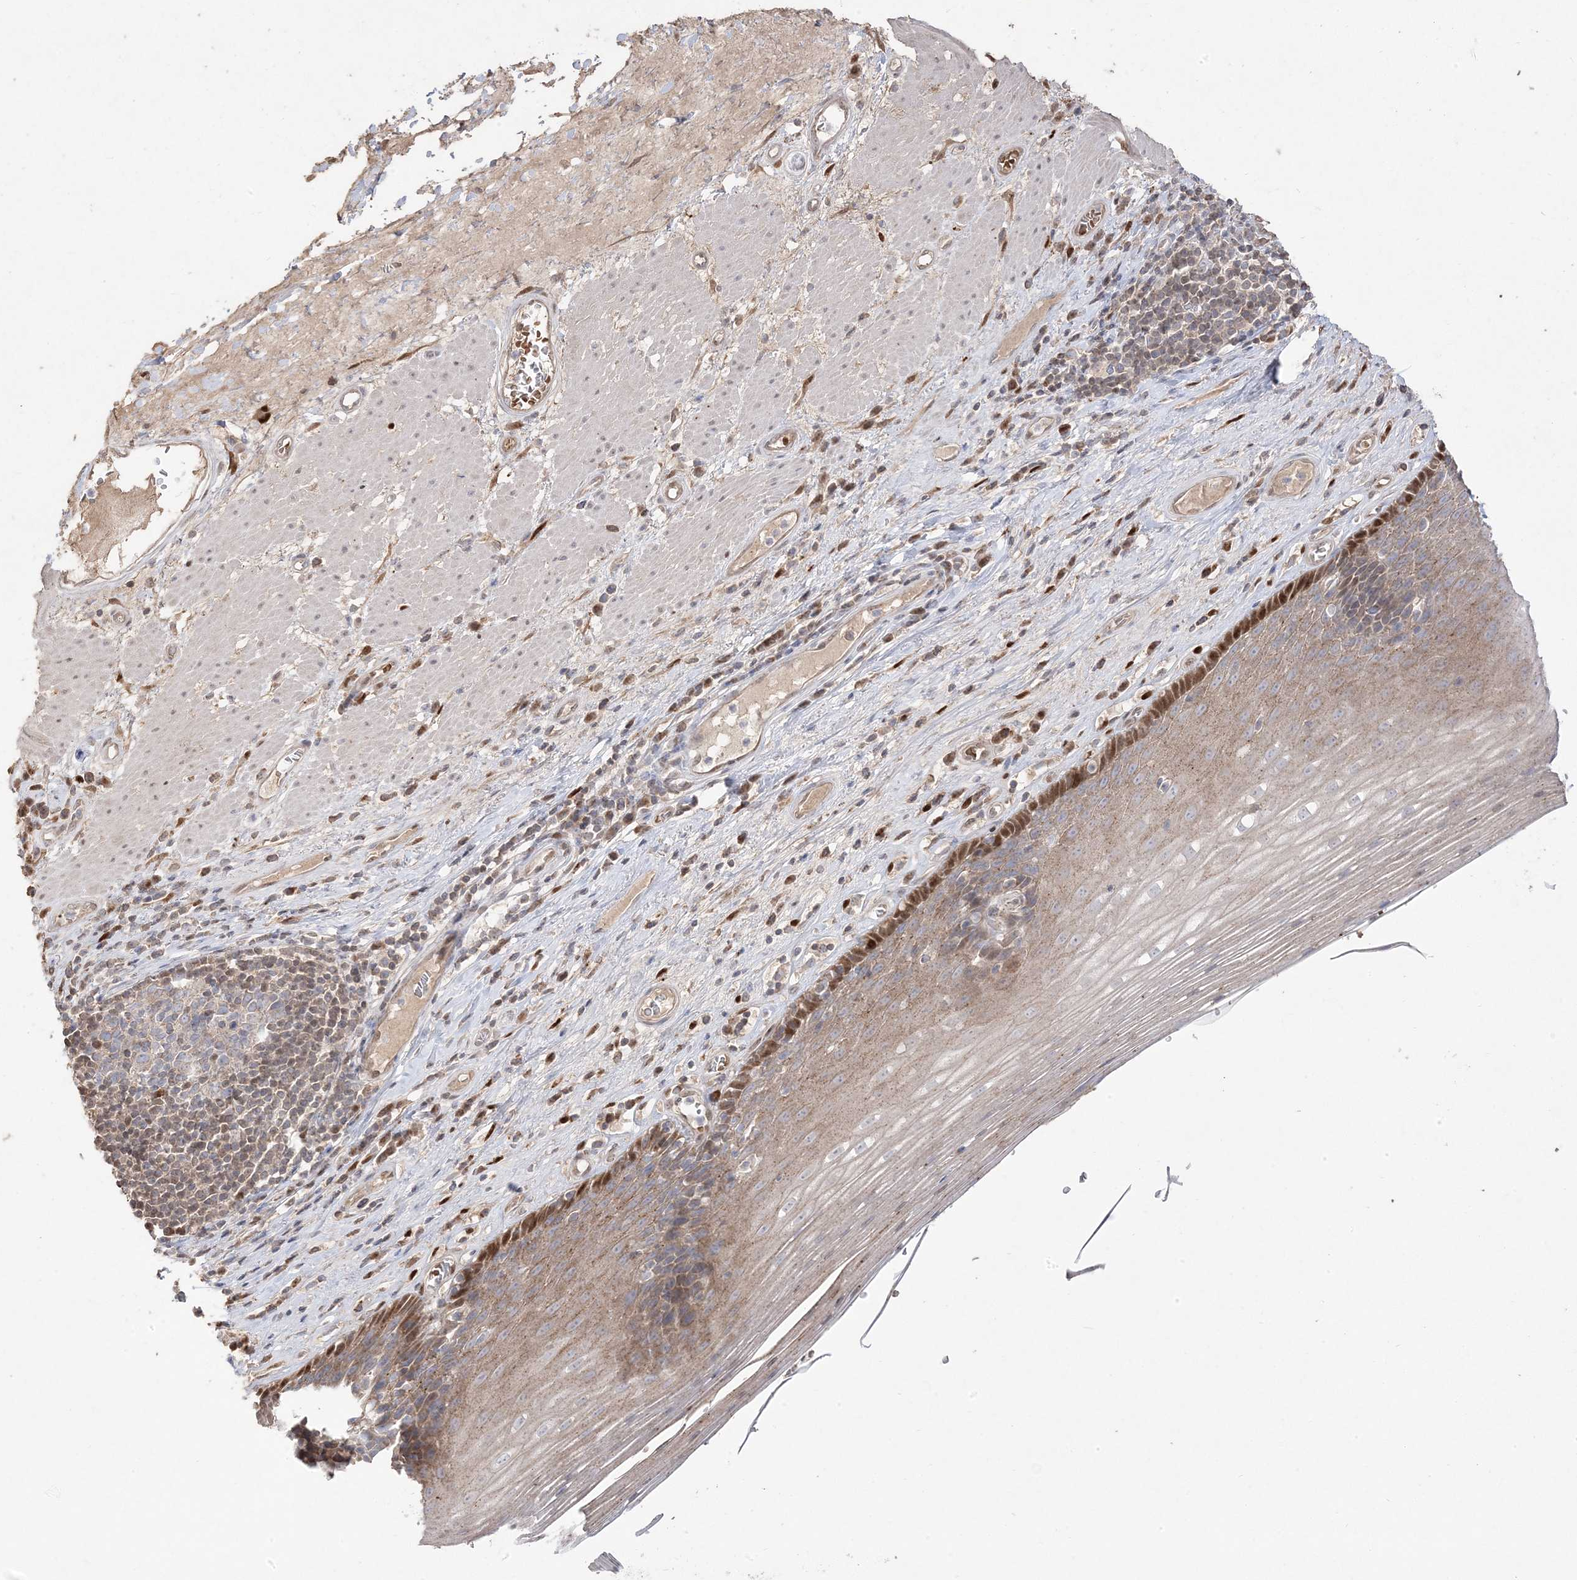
{"staining": {"intensity": "moderate", "quantity": "25%-75%", "location": "cytoplasmic/membranous,nuclear"}, "tissue": "esophagus", "cell_type": "Squamous epithelial cells", "image_type": "normal", "snomed": [{"axis": "morphology", "description": "Normal tissue, NOS"}, {"axis": "topography", "description": "Esophagus"}], "caption": "High-power microscopy captured an immunohistochemistry (IHC) photomicrograph of unremarkable esophagus, revealing moderate cytoplasmic/membranous,nuclear positivity in about 25%-75% of squamous epithelial cells. (Brightfield microscopy of DAB IHC at high magnification).", "gene": "PPOX", "patient": {"sex": "male", "age": 62}}